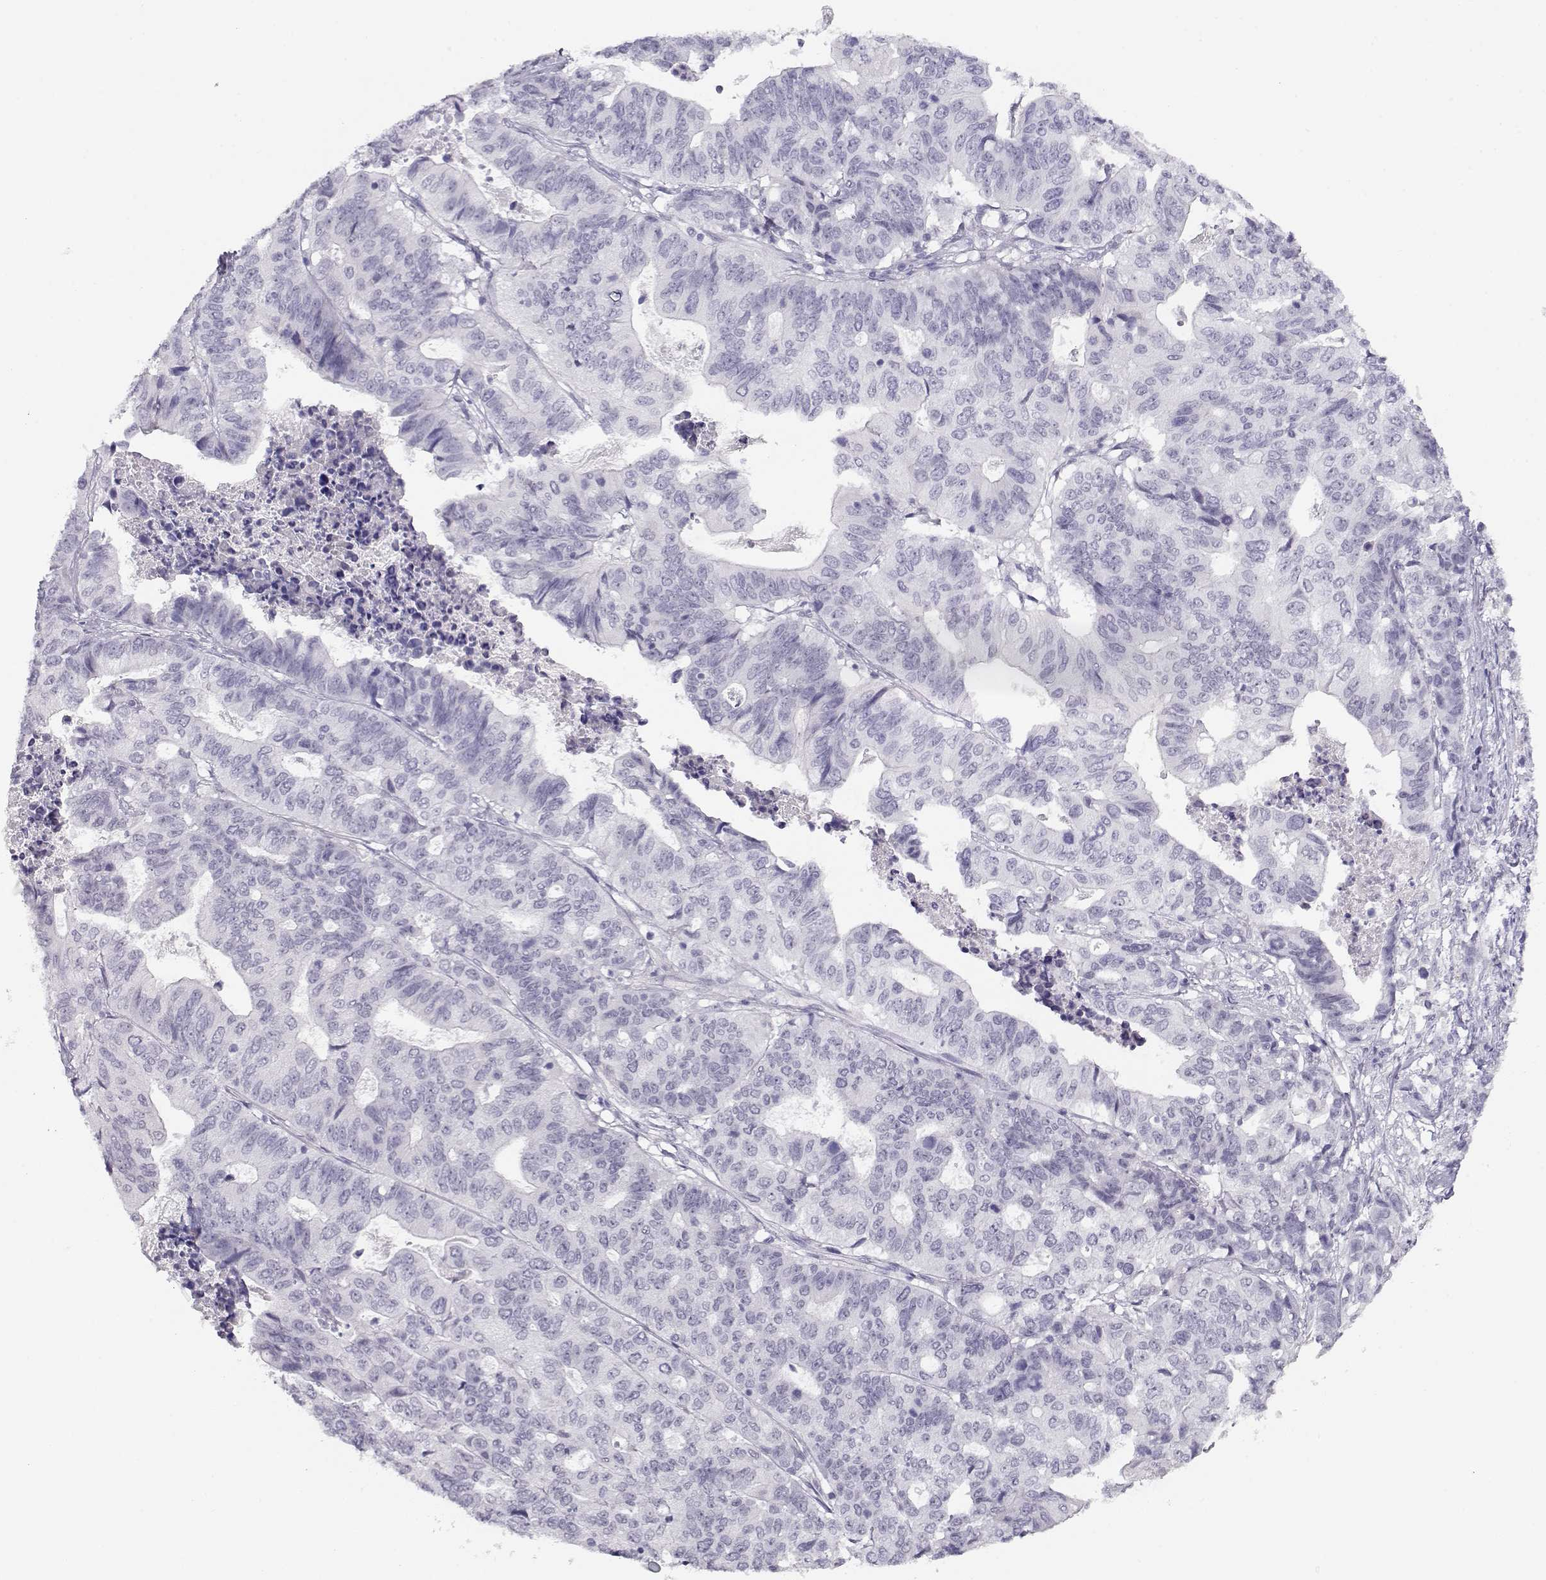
{"staining": {"intensity": "negative", "quantity": "none", "location": "none"}, "tissue": "stomach cancer", "cell_type": "Tumor cells", "image_type": "cancer", "snomed": [{"axis": "morphology", "description": "Adenocarcinoma, NOS"}, {"axis": "topography", "description": "Stomach, upper"}], "caption": "The histopathology image displays no significant staining in tumor cells of stomach adenocarcinoma. (DAB (3,3'-diaminobenzidine) immunohistochemistry, high magnification).", "gene": "IMPG1", "patient": {"sex": "female", "age": 67}}